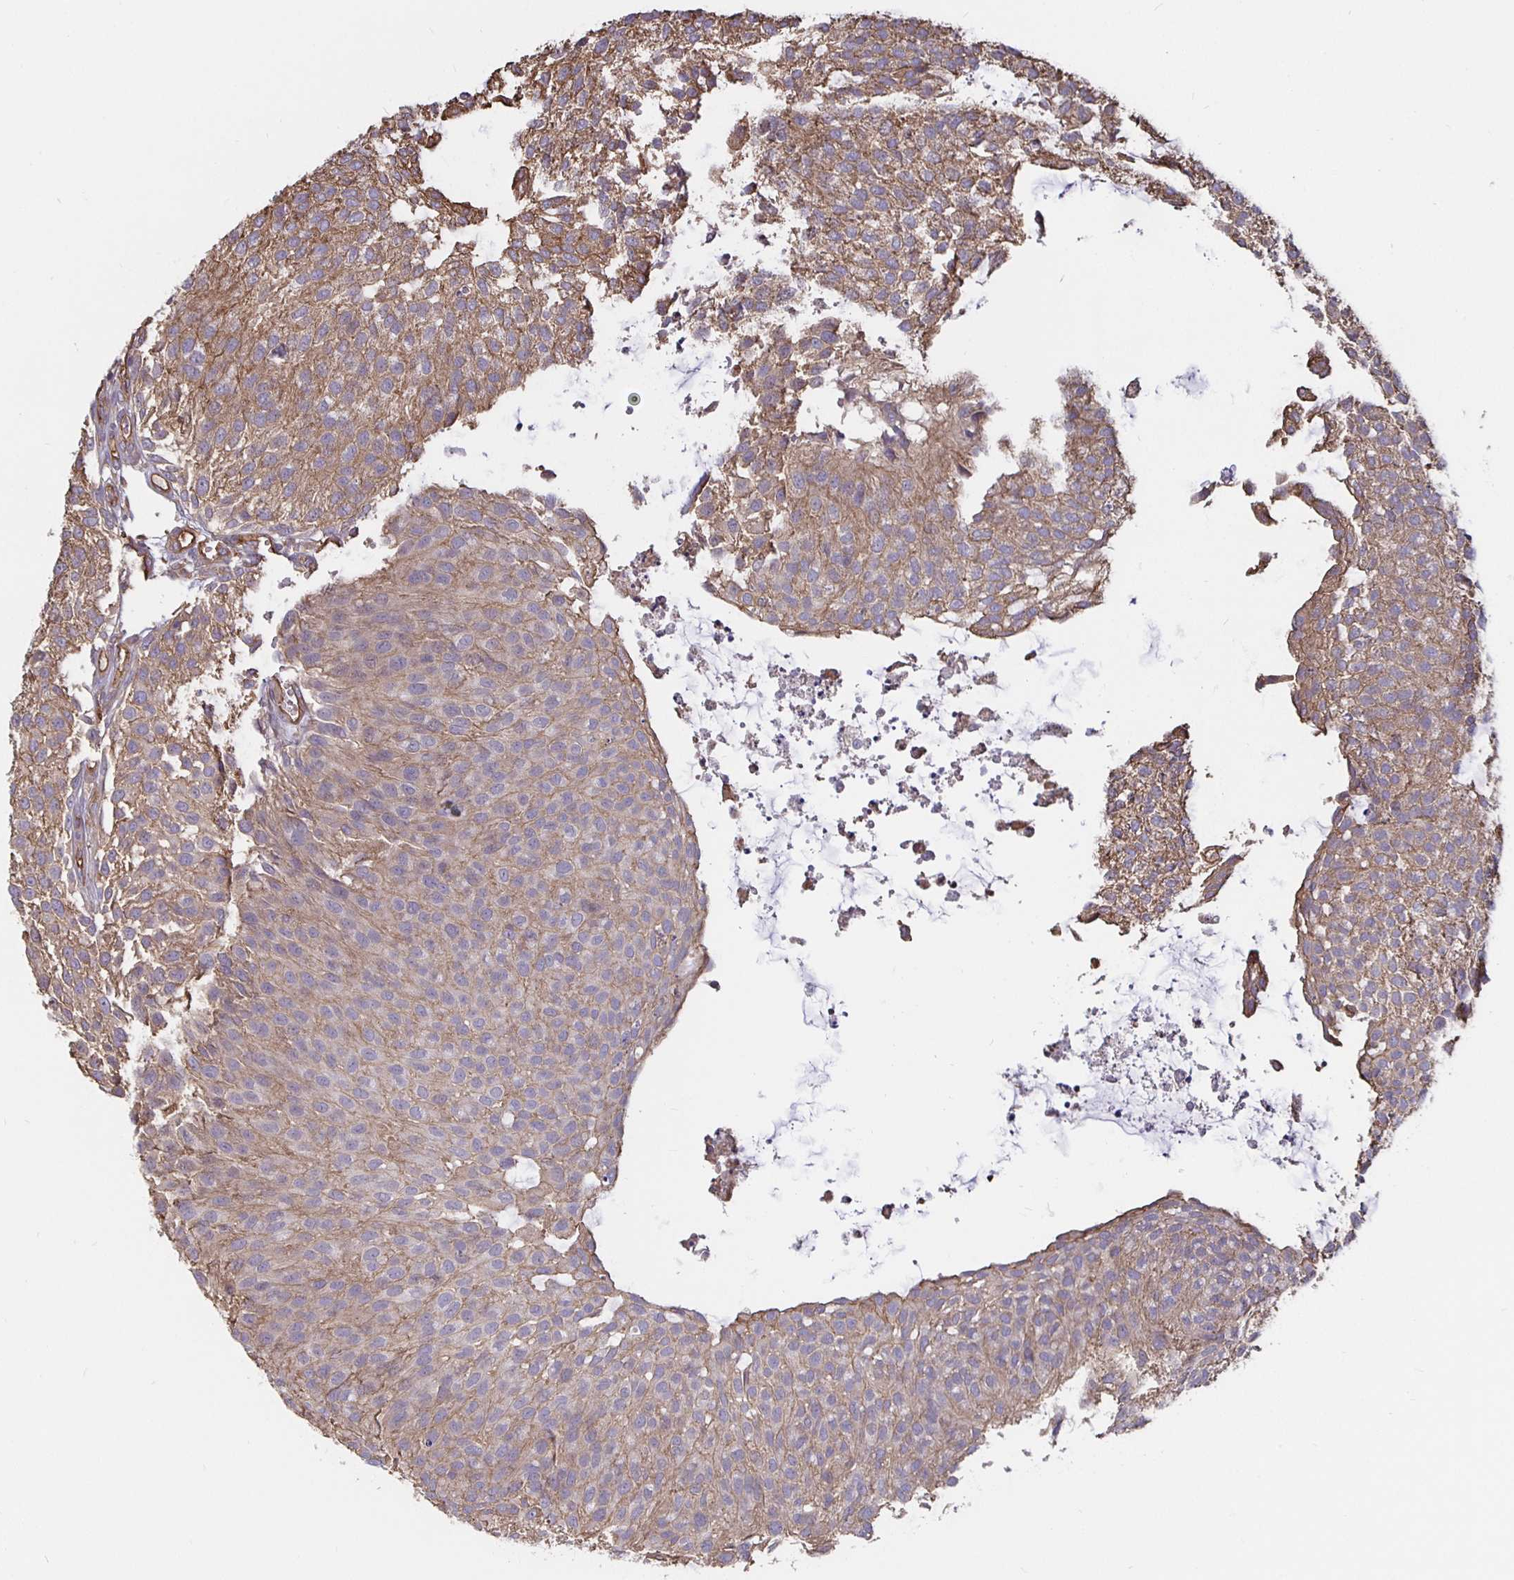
{"staining": {"intensity": "moderate", "quantity": "<25%", "location": "cytoplasmic/membranous"}, "tissue": "urothelial cancer", "cell_type": "Tumor cells", "image_type": "cancer", "snomed": [{"axis": "morphology", "description": "Urothelial carcinoma, NOS"}, {"axis": "topography", "description": "Urinary bladder"}], "caption": "Transitional cell carcinoma stained for a protein (brown) shows moderate cytoplasmic/membranous positive positivity in about <25% of tumor cells.", "gene": "ARHGEF39", "patient": {"sex": "male", "age": 84}}